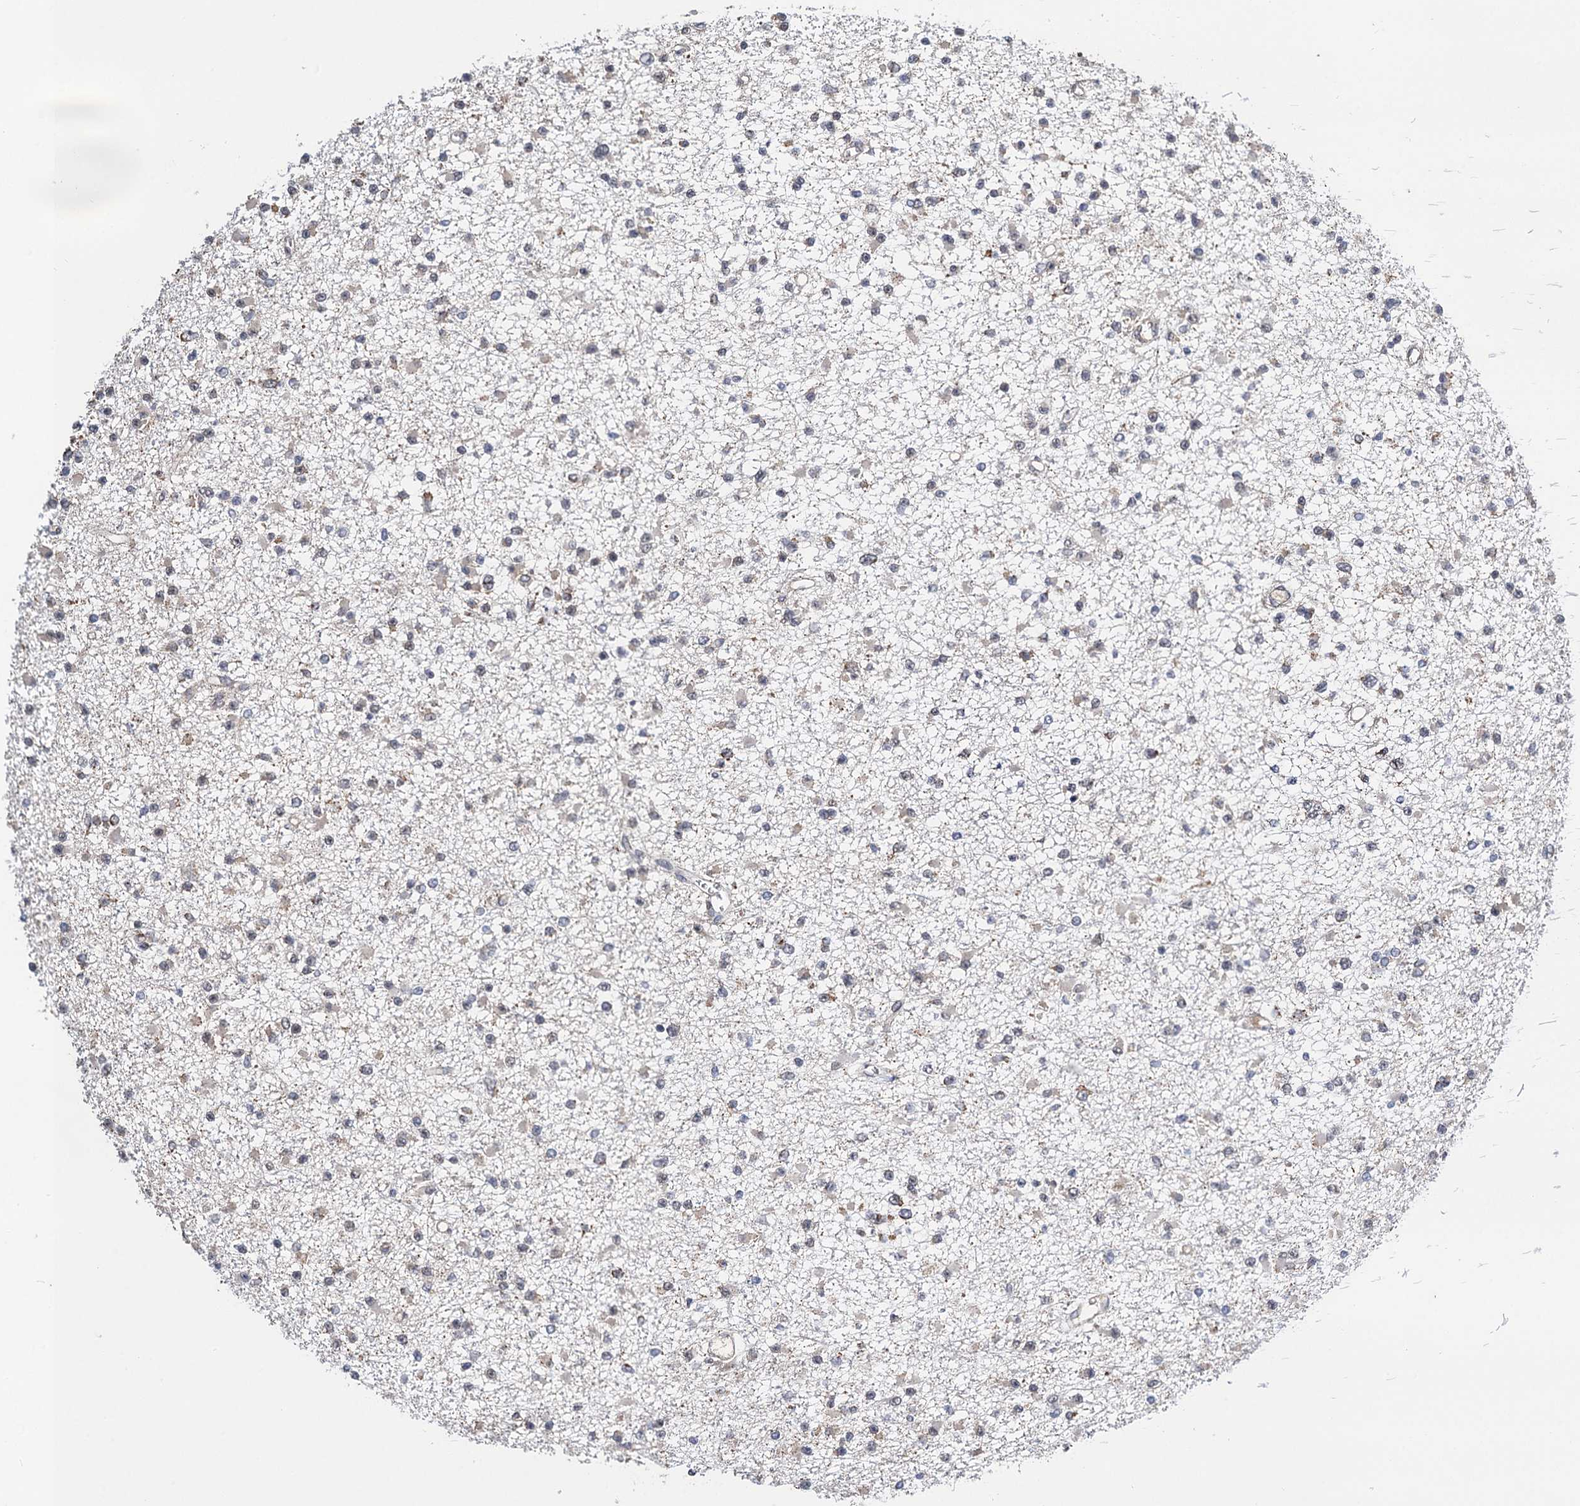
{"staining": {"intensity": "weak", "quantity": "<25%", "location": "cytoplasmic/membranous"}, "tissue": "glioma", "cell_type": "Tumor cells", "image_type": "cancer", "snomed": [{"axis": "morphology", "description": "Glioma, malignant, Low grade"}, {"axis": "topography", "description": "Brain"}], "caption": "A high-resolution photomicrograph shows immunohistochemistry staining of malignant low-grade glioma, which displays no significant positivity in tumor cells.", "gene": "CMPK2", "patient": {"sex": "female", "age": 22}}